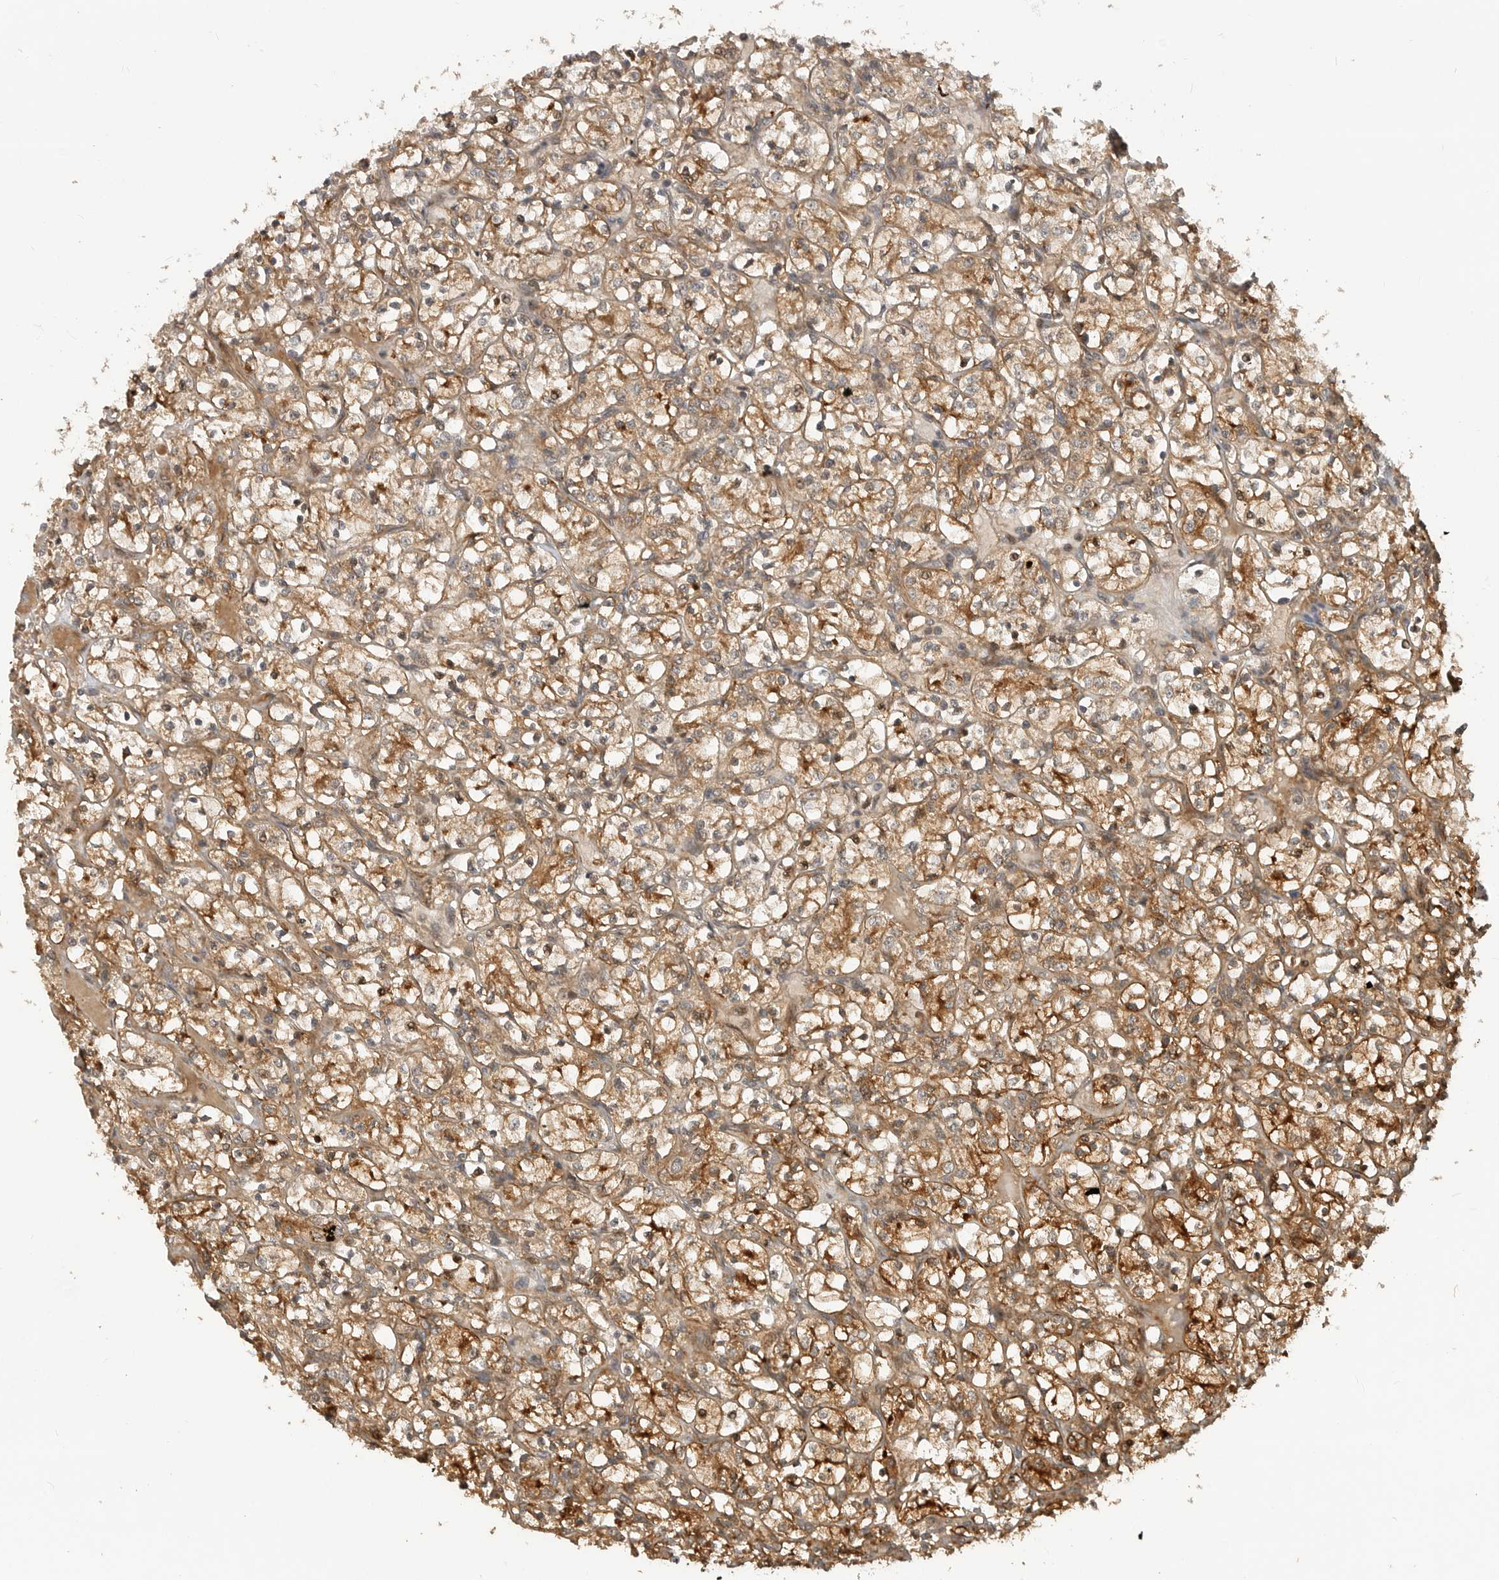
{"staining": {"intensity": "moderate", "quantity": ">75%", "location": "cytoplasmic/membranous"}, "tissue": "renal cancer", "cell_type": "Tumor cells", "image_type": "cancer", "snomed": [{"axis": "morphology", "description": "Adenocarcinoma, NOS"}, {"axis": "topography", "description": "Kidney"}], "caption": "An immunohistochemistry micrograph of neoplastic tissue is shown. Protein staining in brown shows moderate cytoplasmic/membranous positivity in renal adenocarcinoma within tumor cells.", "gene": "ADPRS", "patient": {"sex": "female", "age": 69}}